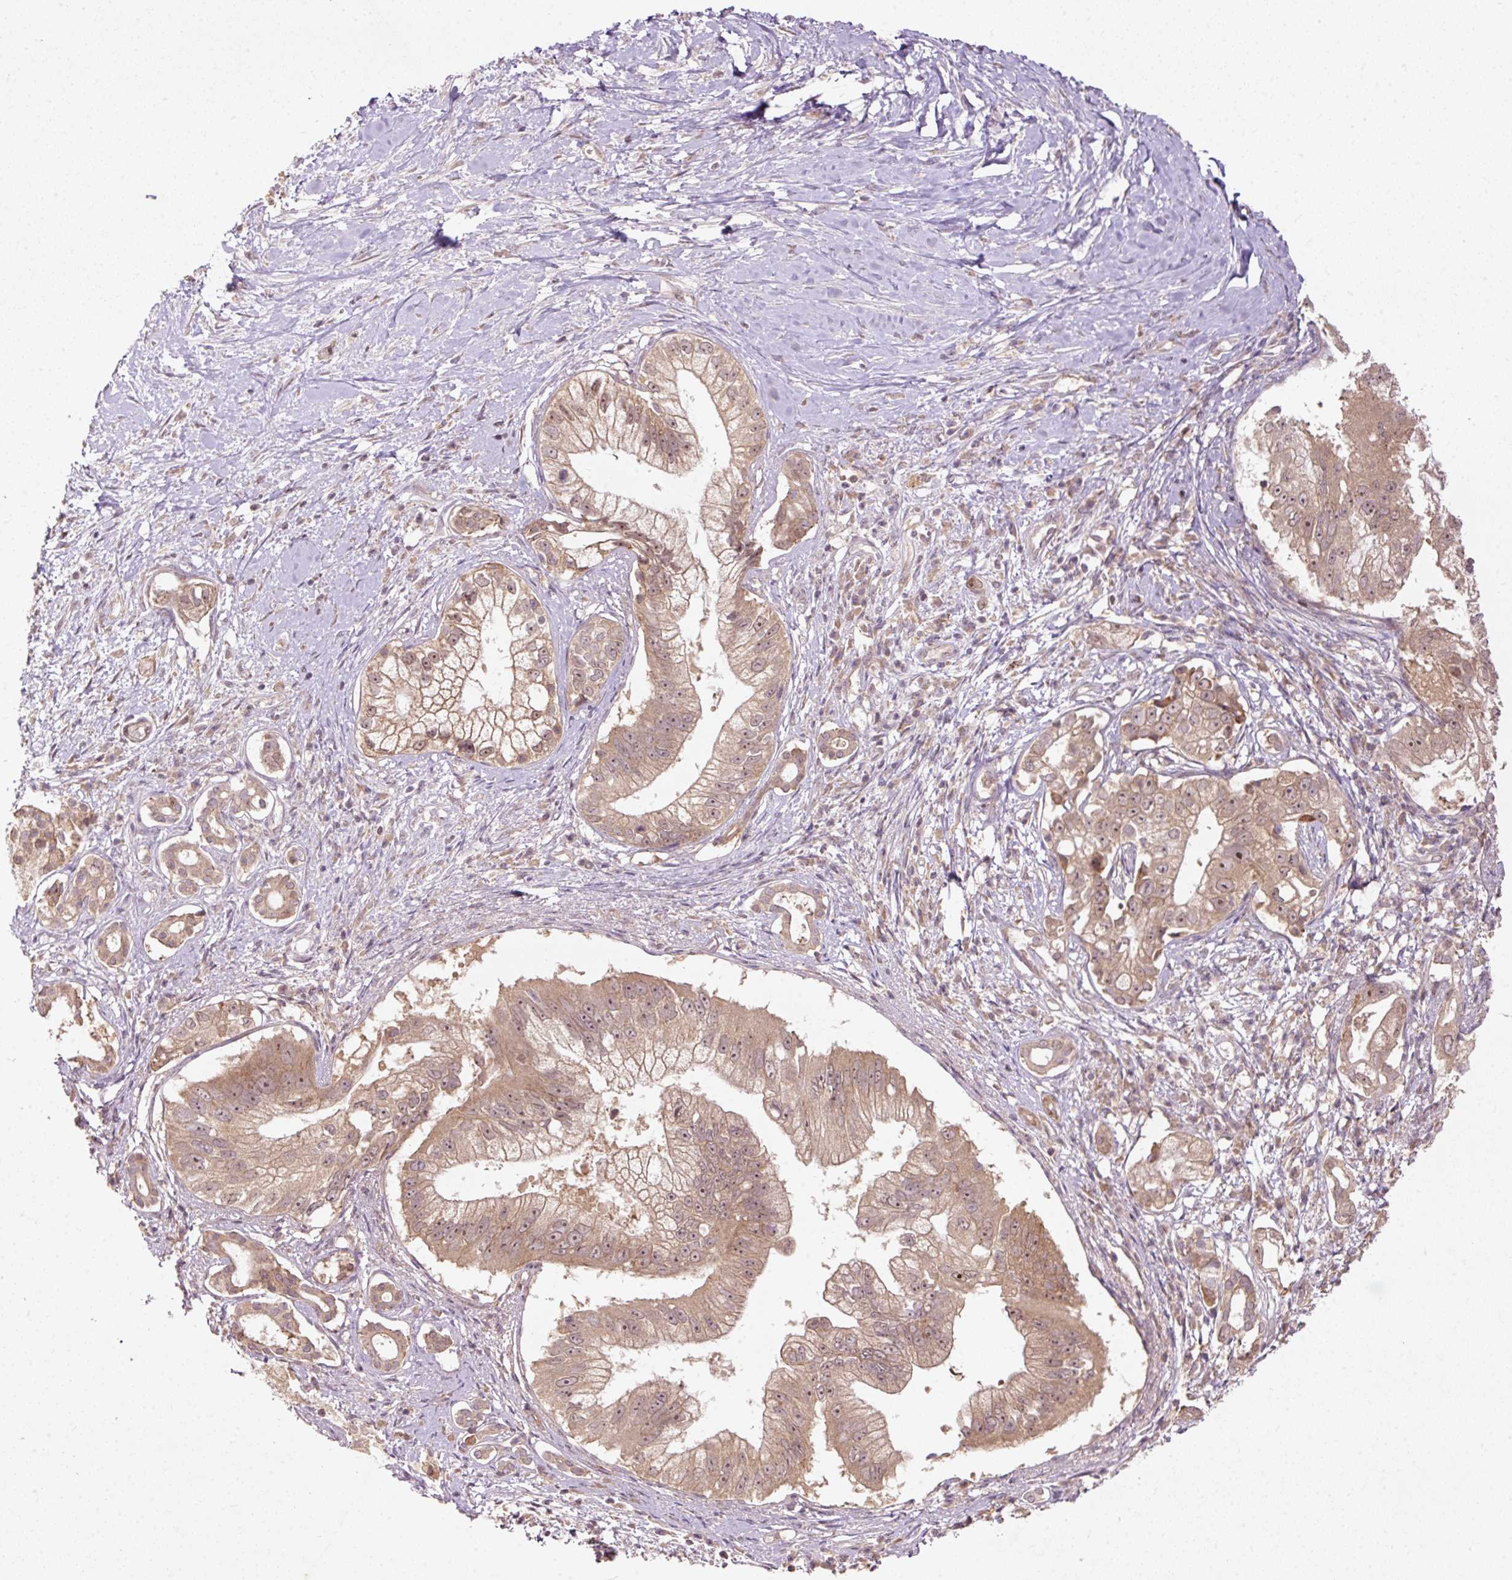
{"staining": {"intensity": "moderate", "quantity": ">75%", "location": "cytoplasmic/membranous,nuclear"}, "tissue": "pancreatic cancer", "cell_type": "Tumor cells", "image_type": "cancer", "snomed": [{"axis": "morphology", "description": "Adenocarcinoma, NOS"}, {"axis": "topography", "description": "Pancreas"}], "caption": "This is a photomicrograph of immunohistochemistry staining of pancreatic cancer, which shows moderate positivity in the cytoplasmic/membranous and nuclear of tumor cells.", "gene": "PCDHB1", "patient": {"sex": "male", "age": 70}}